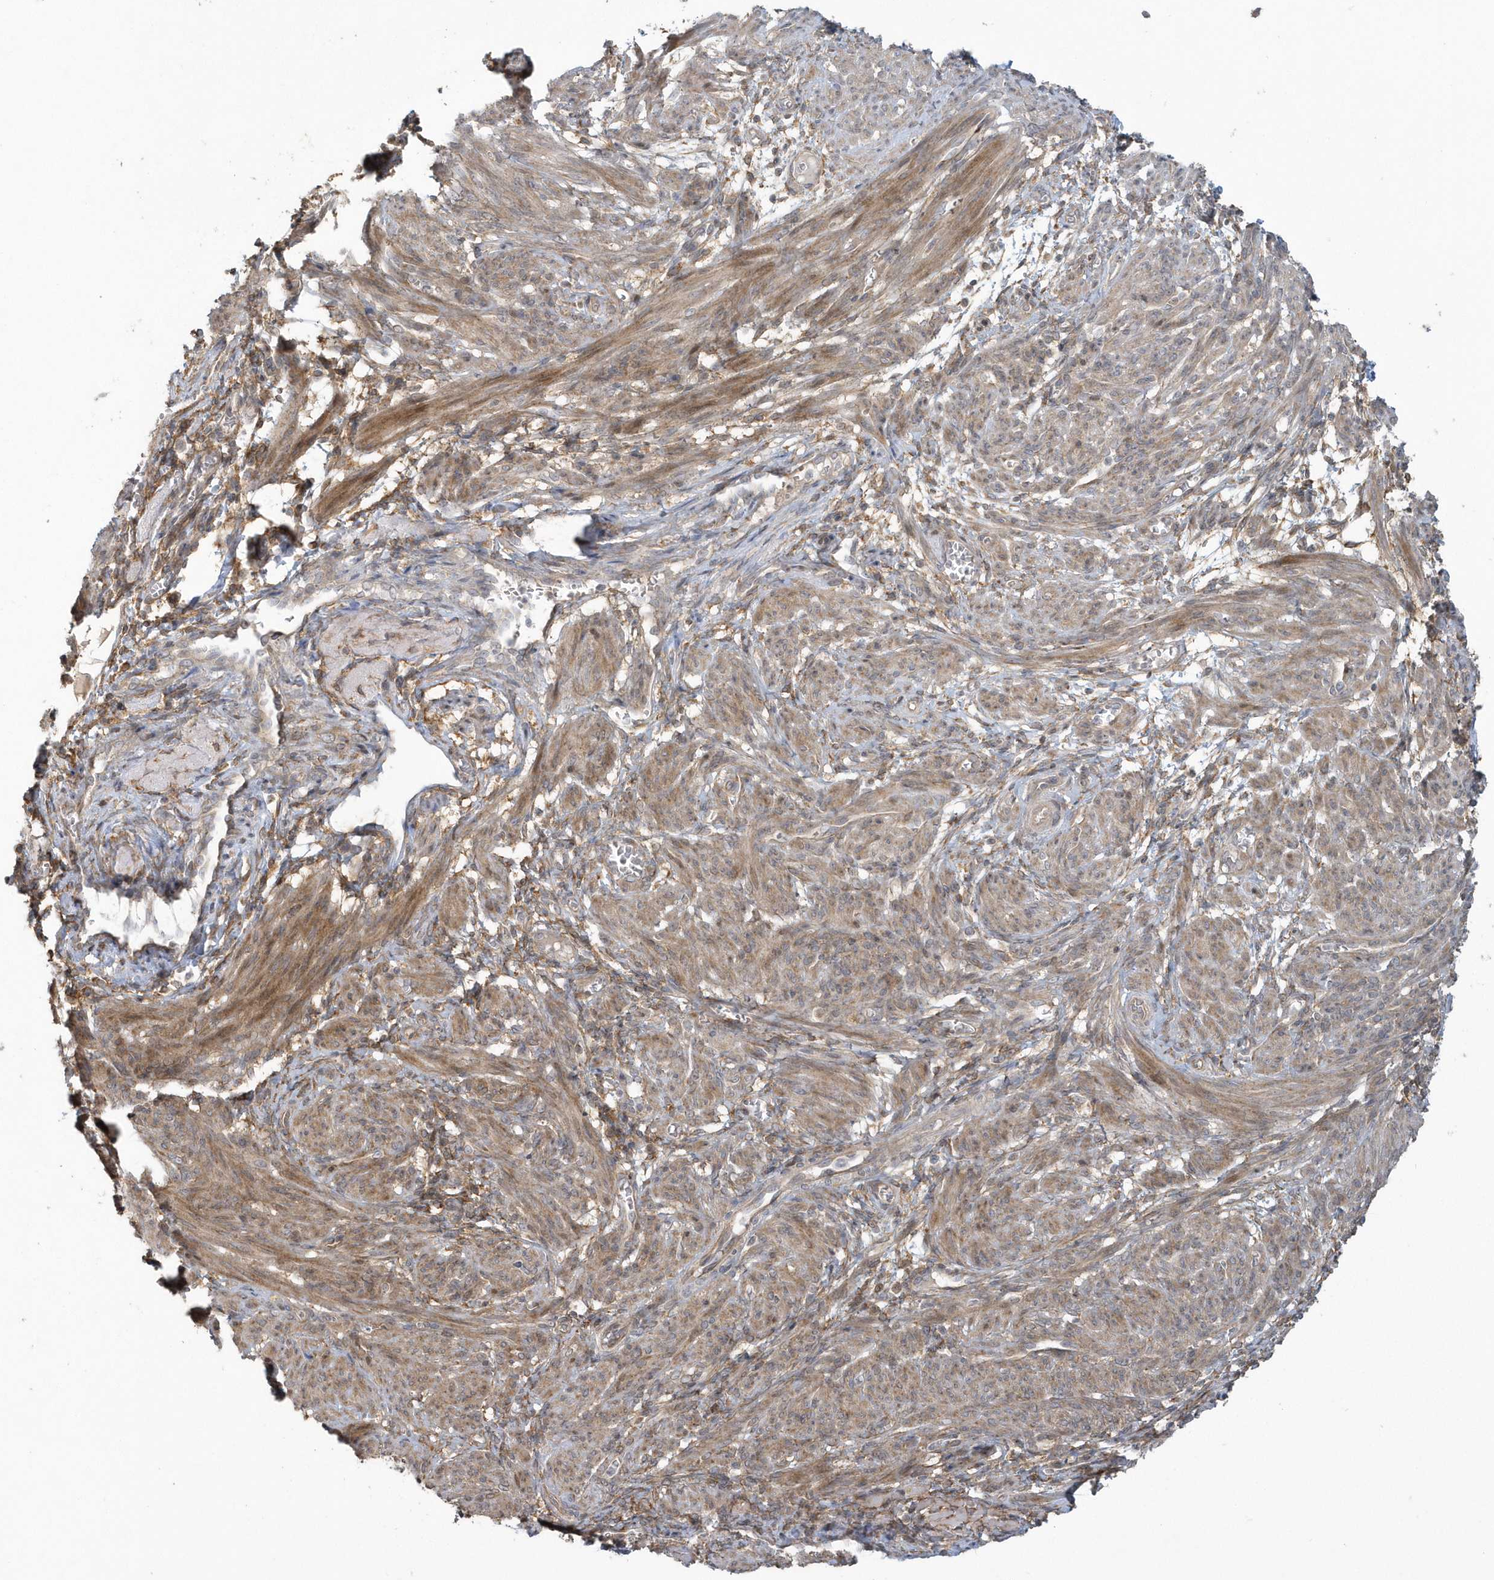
{"staining": {"intensity": "moderate", "quantity": ">75%", "location": "cytoplasmic/membranous"}, "tissue": "smooth muscle", "cell_type": "Smooth muscle cells", "image_type": "normal", "snomed": [{"axis": "morphology", "description": "Normal tissue, NOS"}, {"axis": "topography", "description": "Smooth muscle"}], "caption": "Smooth muscle stained with immunohistochemistry shows moderate cytoplasmic/membranous positivity in approximately >75% of smooth muscle cells. (DAB IHC with brightfield microscopy, high magnification).", "gene": "THG1L", "patient": {"sex": "female", "age": 39}}